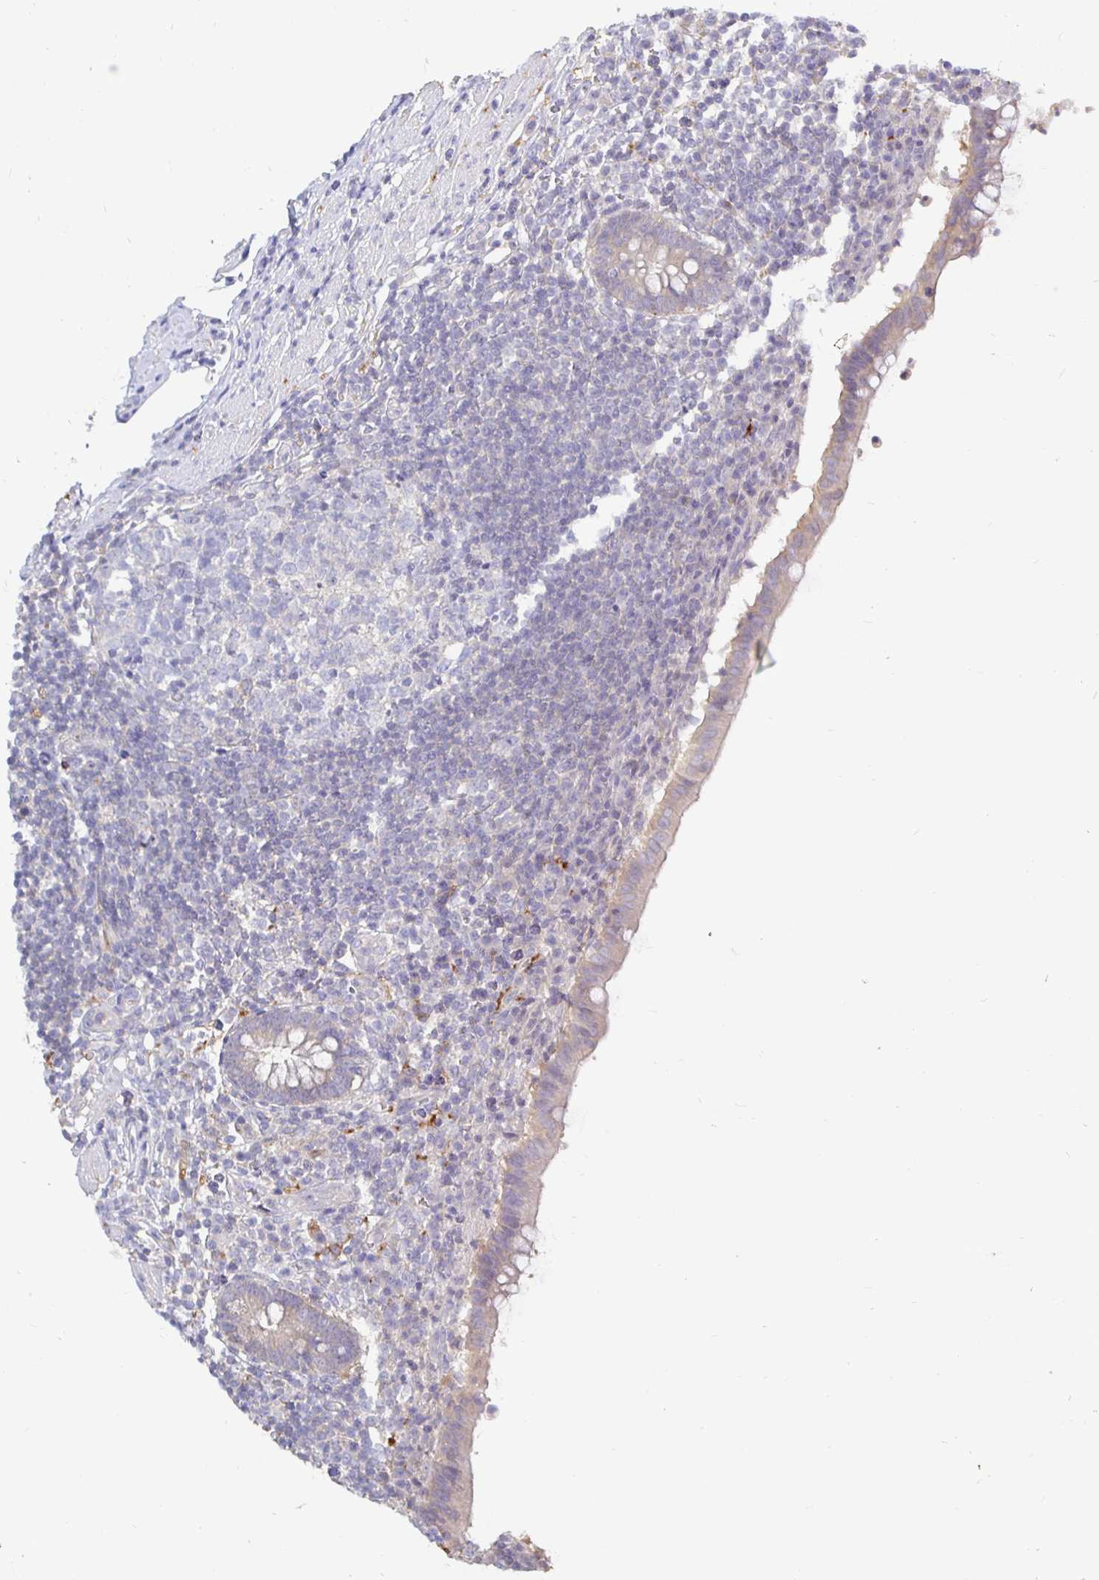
{"staining": {"intensity": "weak", "quantity": "25%-75%", "location": "cytoplasmic/membranous"}, "tissue": "appendix", "cell_type": "Glandular cells", "image_type": "normal", "snomed": [{"axis": "morphology", "description": "Normal tissue, NOS"}, {"axis": "topography", "description": "Appendix"}], "caption": "Glandular cells demonstrate weak cytoplasmic/membranous staining in approximately 25%-75% of cells in unremarkable appendix.", "gene": "KIF21A", "patient": {"sex": "female", "age": 56}}